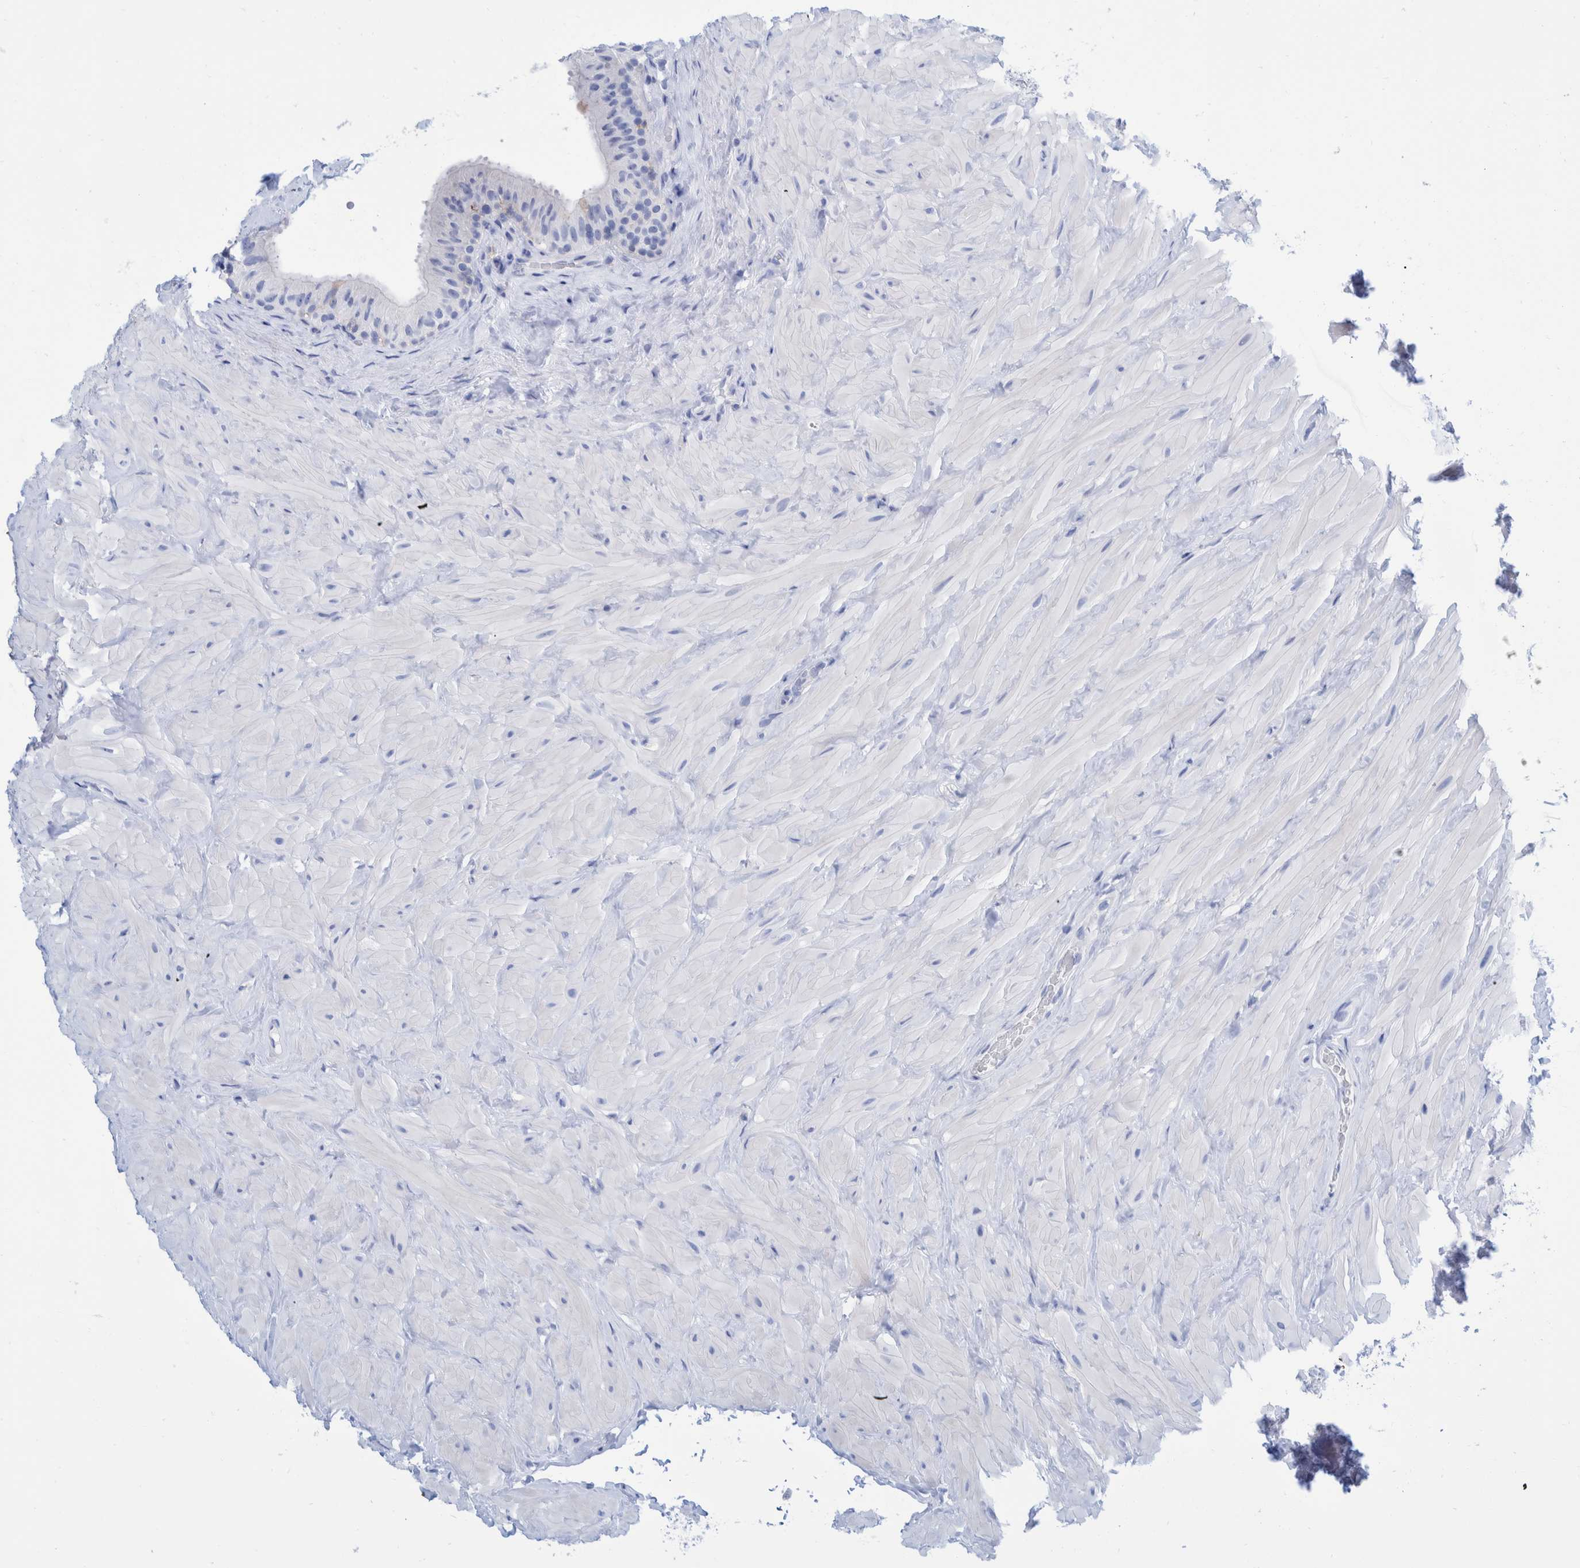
{"staining": {"intensity": "negative", "quantity": "none", "location": "none"}, "tissue": "epididymis", "cell_type": "Glandular cells", "image_type": "normal", "snomed": [{"axis": "morphology", "description": "Normal tissue, NOS"}, {"axis": "topography", "description": "Vascular tissue"}, {"axis": "topography", "description": "Epididymis"}], "caption": "A photomicrograph of human epididymis is negative for staining in glandular cells. (DAB (3,3'-diaminobenzidine) IHC visualized using brightfield microscopy, high magnification).", "gene": "KRT14", "patient": {"sex": "male", "age": 49}}